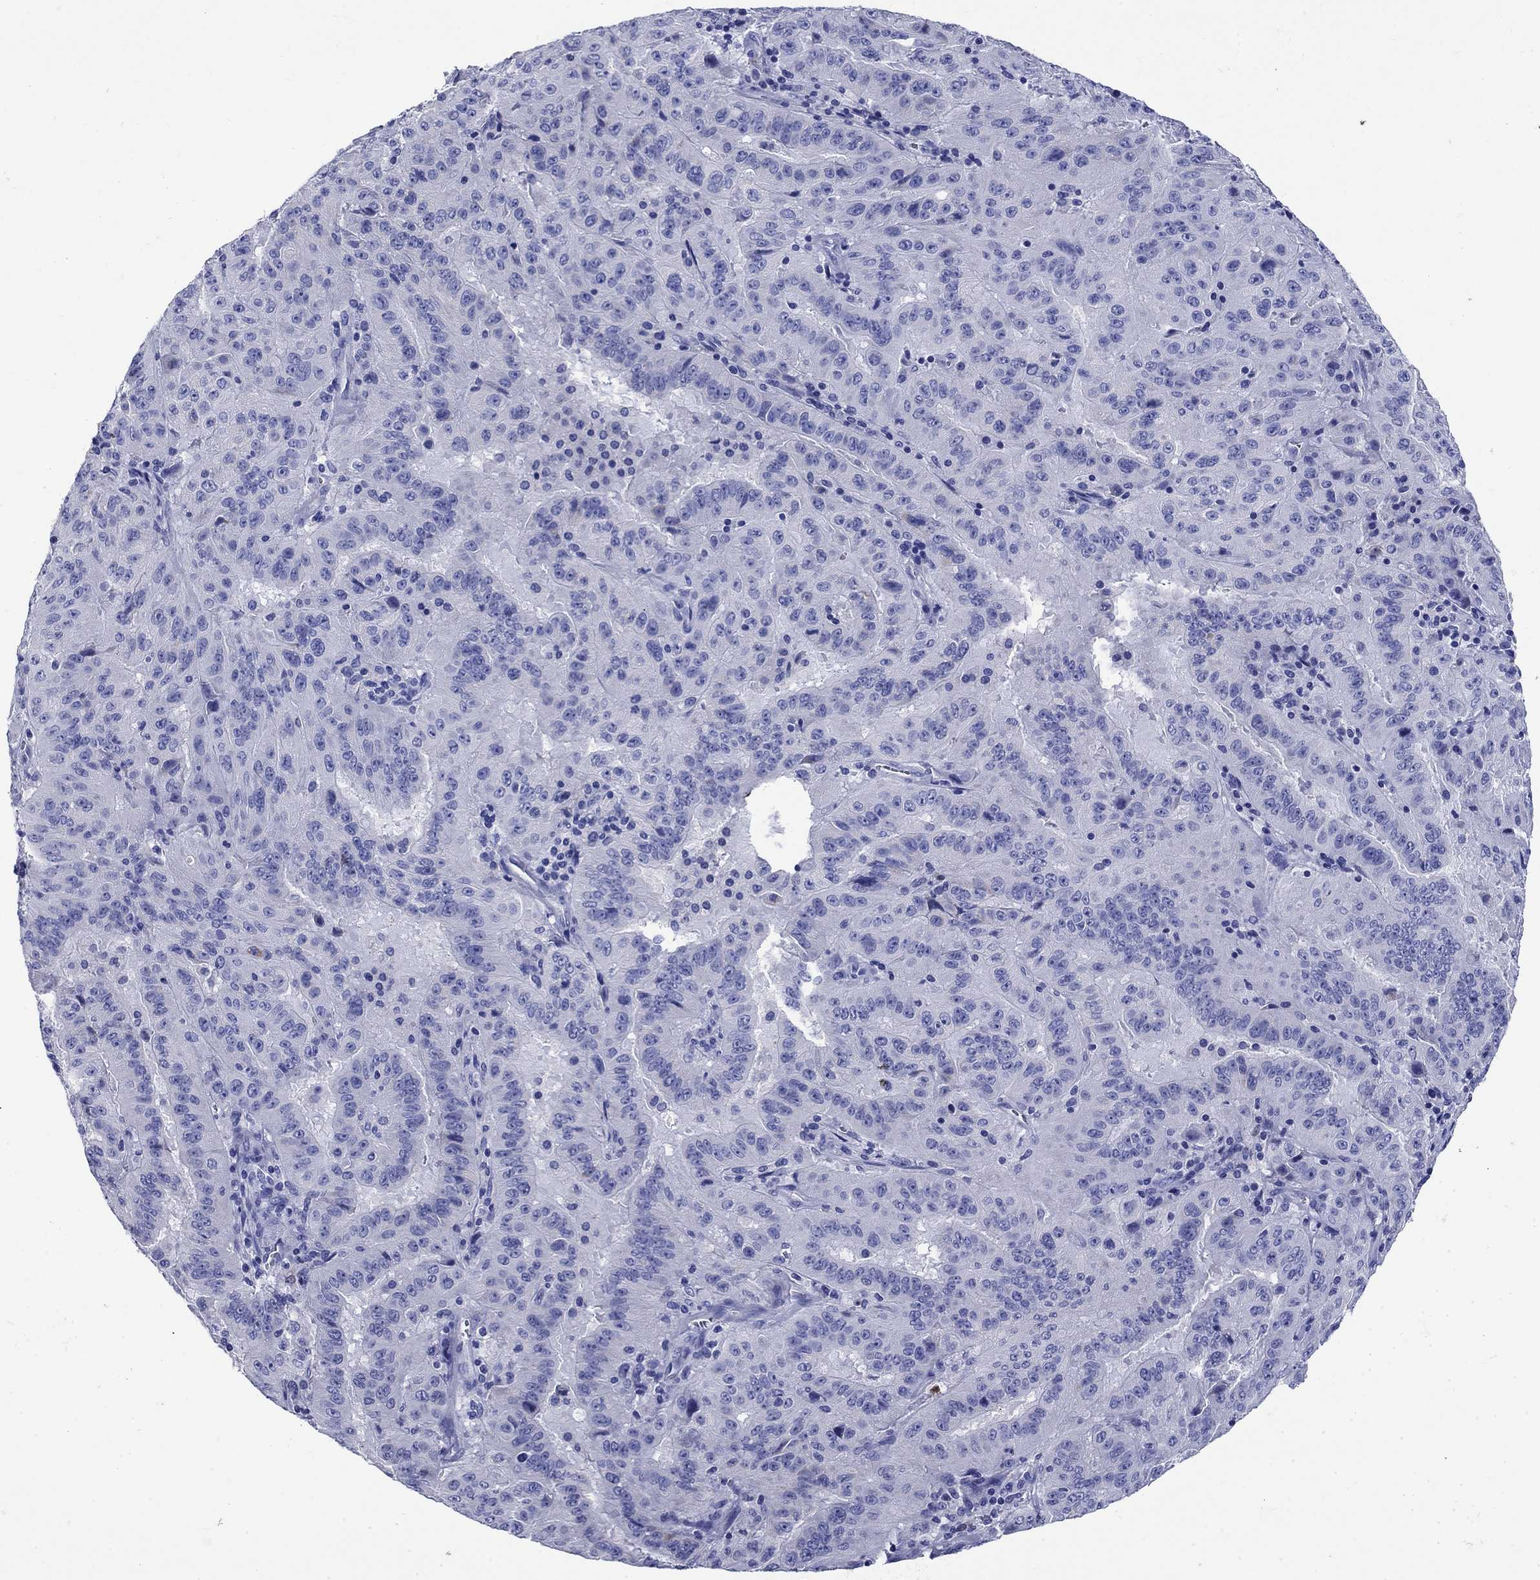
{"staining": {"intensity": "negative", "quantity": "none", "location": "none"}, "tissue": "pancreatic cancer", "cell_type": "Tumor cells", "image_type": "cancer", "snomed": [{"axis": "morphology", "description": "Adenocarcinoma, NOS"}, {"axis": "topography", "description": "Pancreas"}], "caption": "Adenocarcinoma (pancreatic) stained for a protein using IHC shows no expression tumor cells.", "gene": "TFR2", "patient": {"sex": "male", "age": 63}}